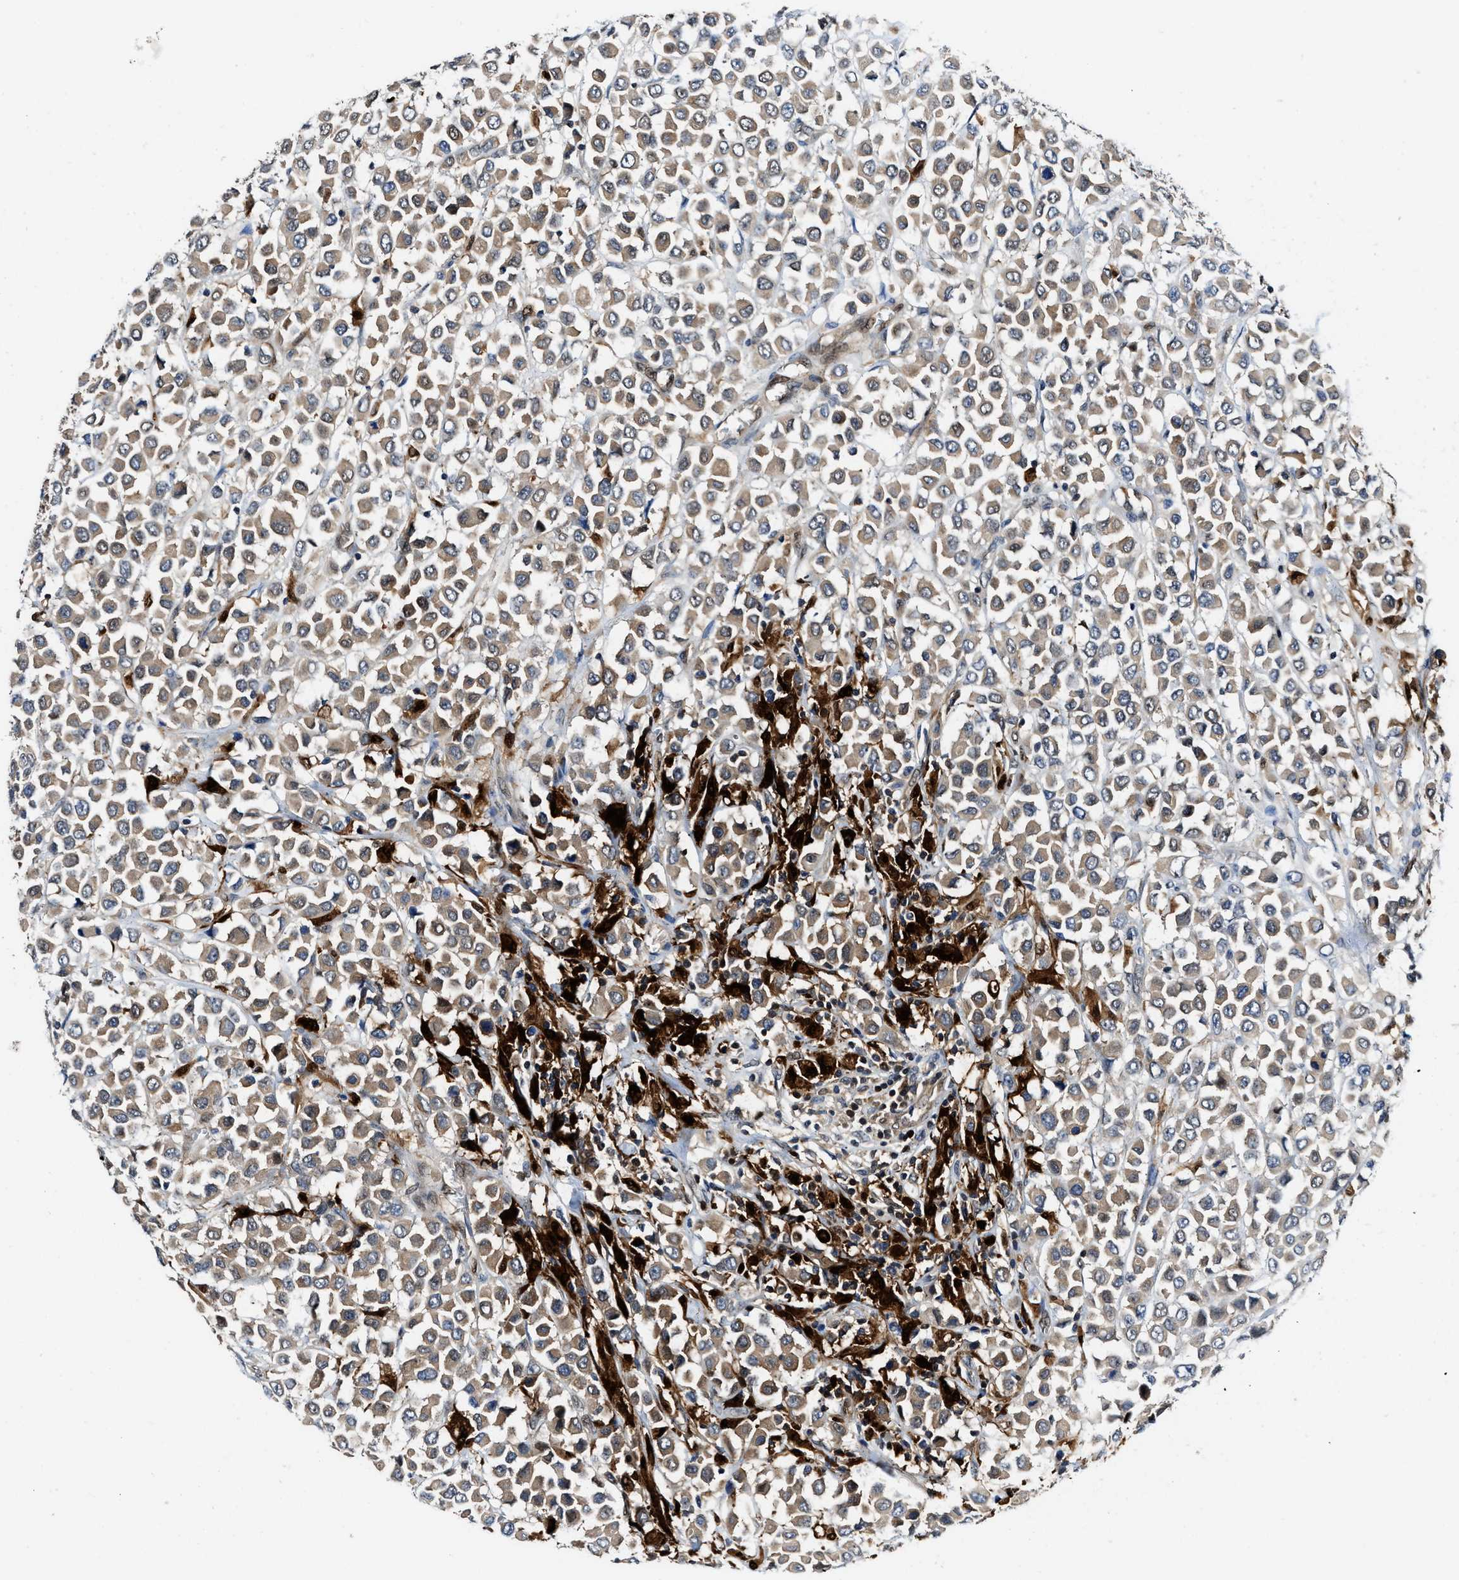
{"staining": {"intensity": "weak", "quantity": ">75%", "location": "cytoplasmic/membranous"}, "tissue": "breast cancer", "cell_type": "Tumor cells", "image_type": "cancer", "snomed": [{"axis": "morphology", "description": "Duct carcinoma"}, {"axis": "topography", "description": "Breast"}], "caption": "This histopathology image displays breast cancer (infiltrating ductal carcinoma) stained with immunohistochemistry to label a protein in brown. The cytoplasmic/membranous of tumor cells show weak positivity for the protein. Nuclei are counter-stained blue.", "gene": "LTA4H", "patient": {"sex": "female", "age": 61}}